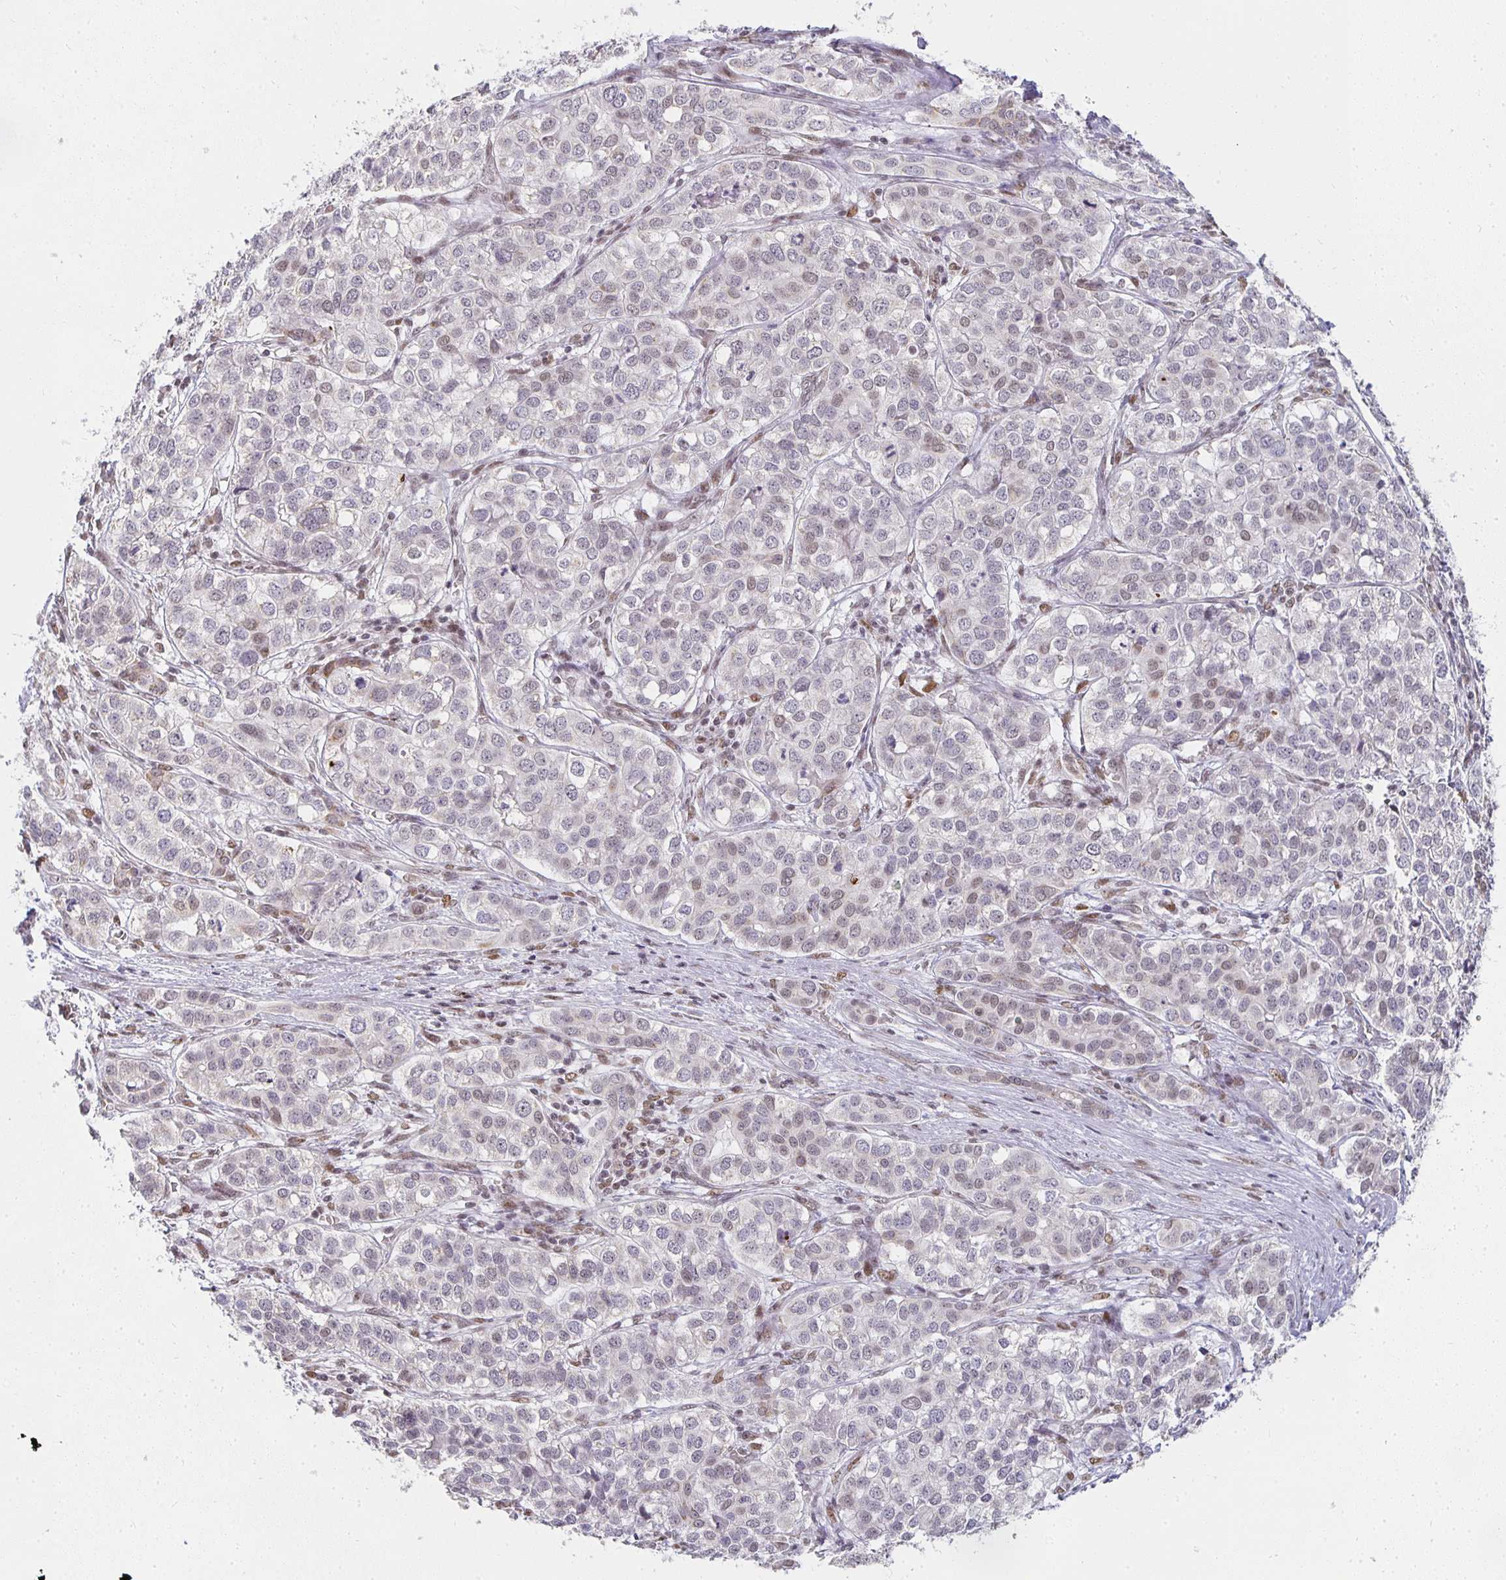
{"staining": {"intensity": "negative", "quantity": "none", "location": "none"}, "tissue": "liver cancer", "cell_type": "Tumor cells", "image_type": "cancer", "snomed": [{"axis": "morphology", "description": "Cholangiocarcinoma"}, {"axis": "topography", "description": "Liver"}], "caption": "IHC photomicrograph of neoplastic tissue: liver cholangiocarcinoma stained with DAB displays no significant protein positivity in tumor cells.", "gene": "SMARCA2", "patient": {"sex": "male", "age": 56}}